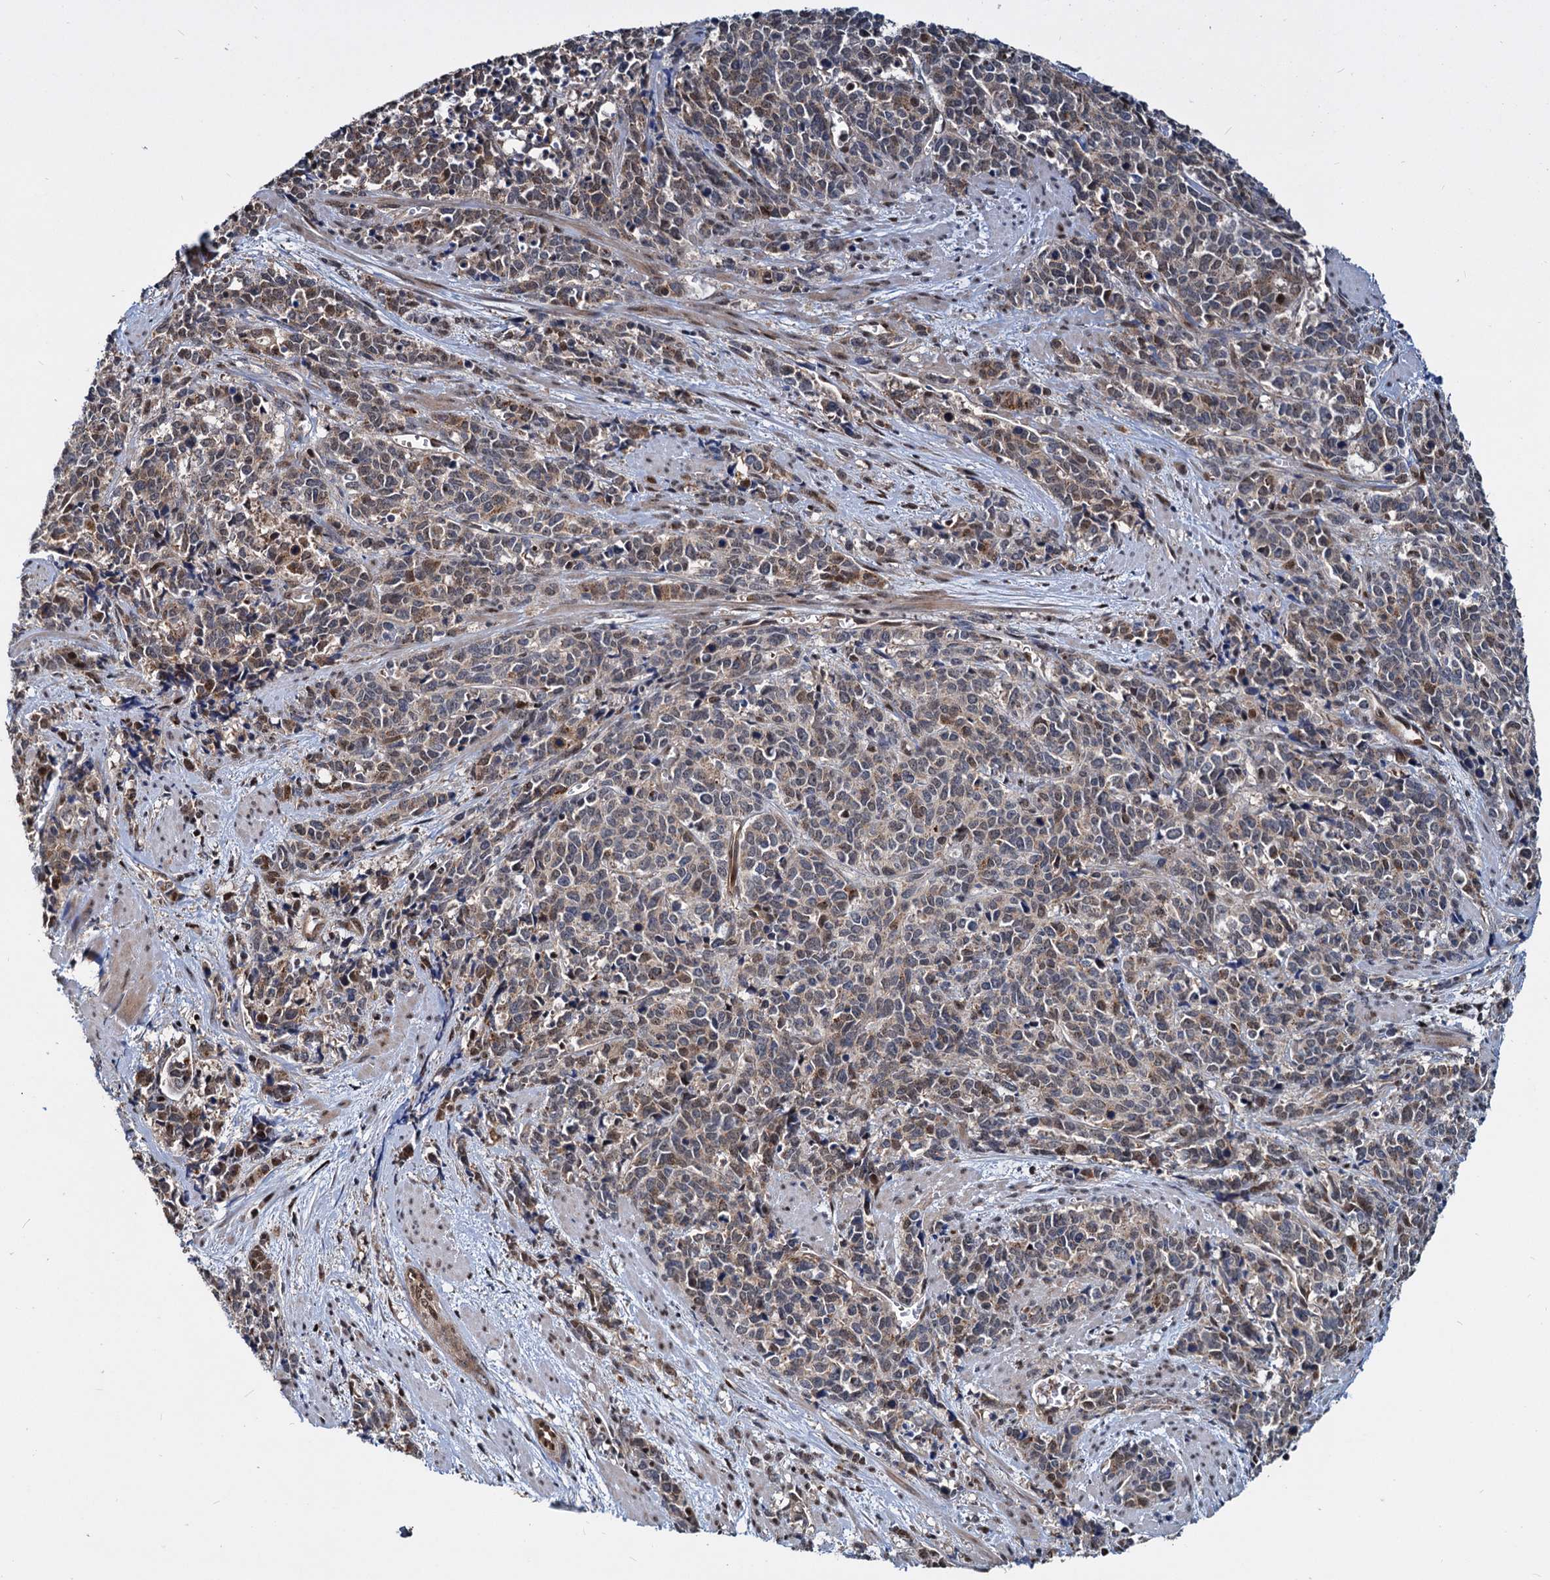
{"staining": {"intensity": "moderate", "quantity": "25%-75%", "location": "cytoplasmic/membranous,nuclear"}, "tissue": "cervical cancer", "cell_type": "Tumor cells", "image_type": "cancer", "snomed": [{"axis": "morphology", "description": "Squamous cell carcinoma, NOS"}, {"axis": "topography", "description": "Cervix"}], "caption": "Moderate cytoplasmic/membranous and nuclear positivity is seen in approximately 25%-75% of tumor cells in cervical squamous cell carcinoma.", "gene": "UBLCP1", "patient": {"sex": "female", "age": 60}}